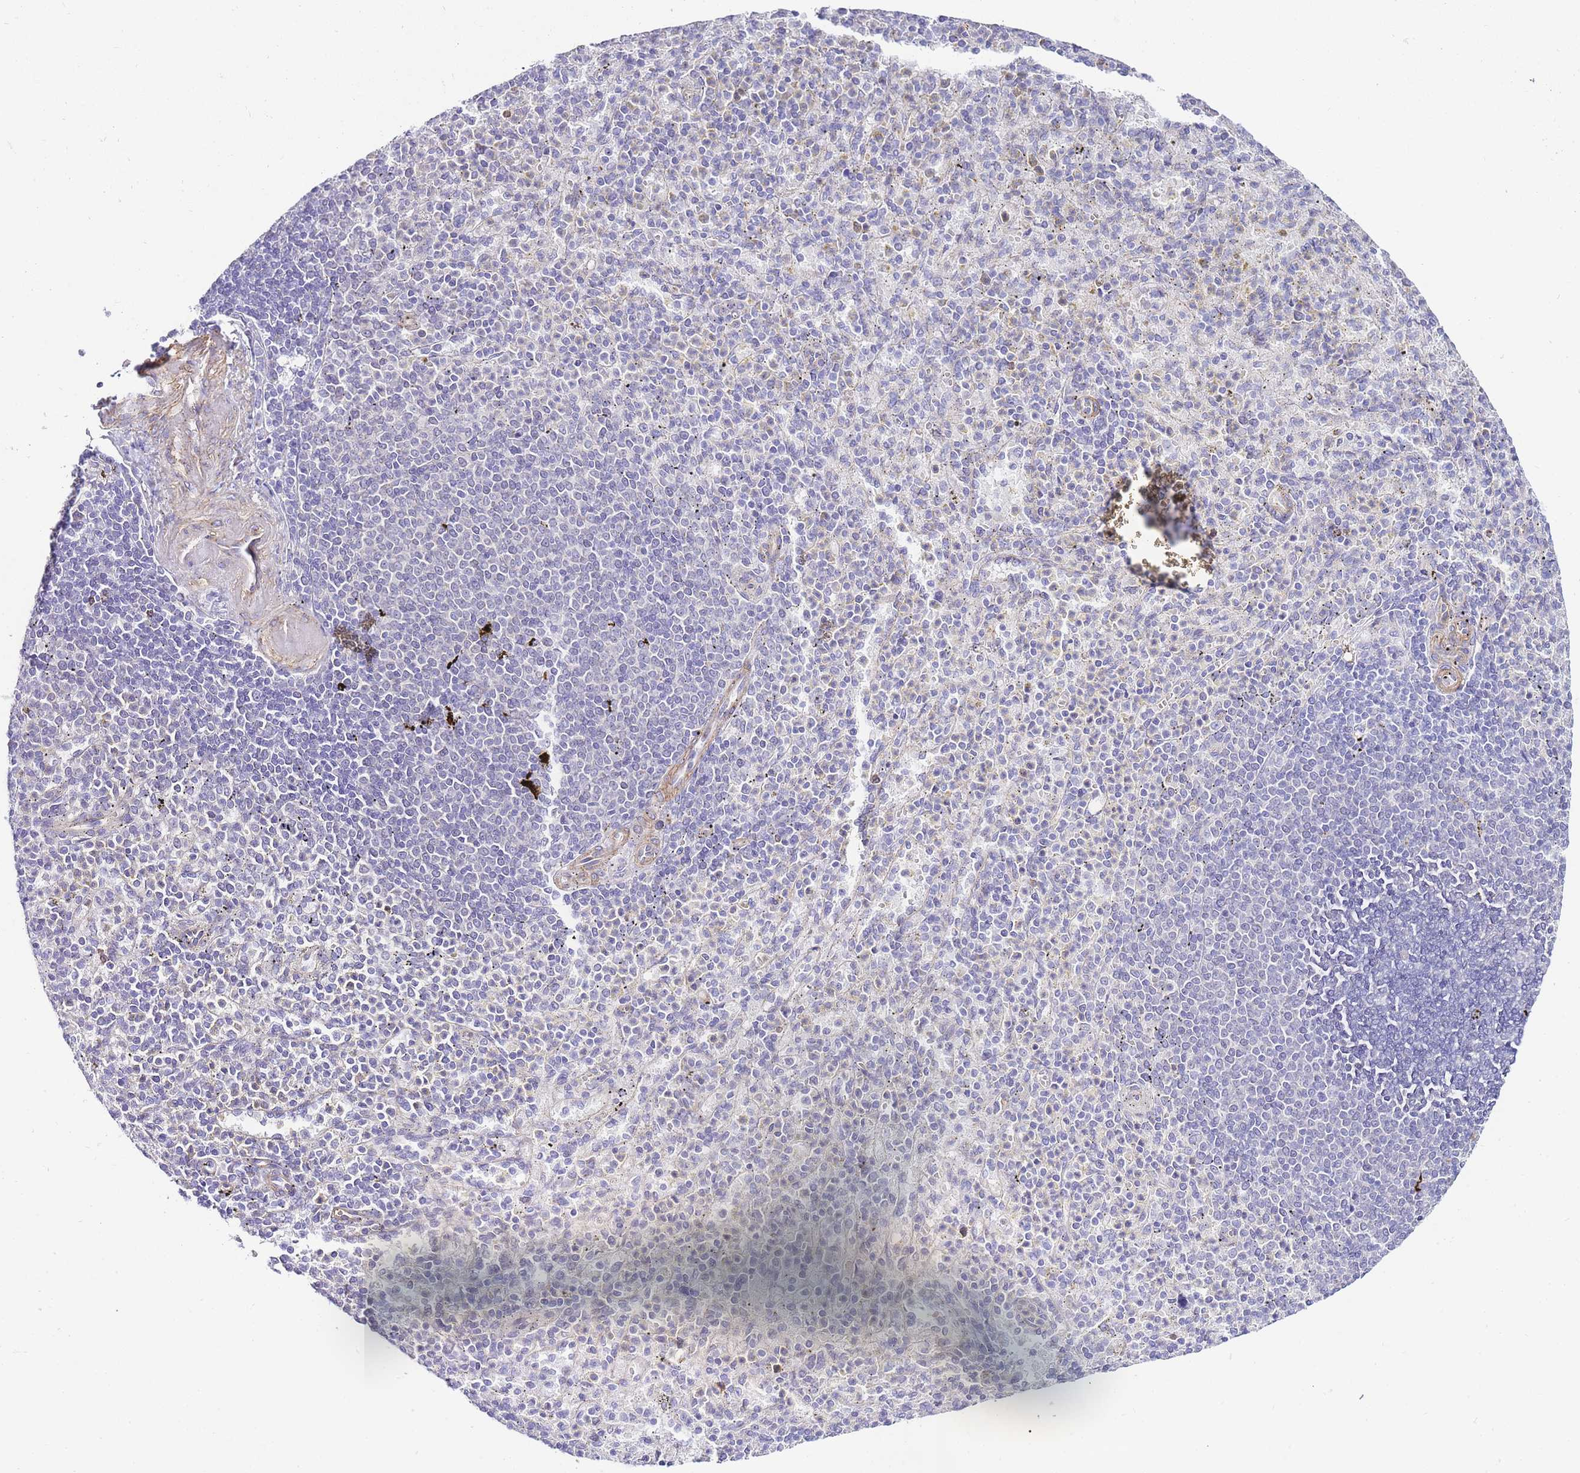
{"staining": {"intensity": "negative", "quantity": "none", "location": "none"}, "tissue": "spleen", "cell_type": "Cells in red pulp", "image_type": "normal", "snomed": [{"axis": "morphology", "description": "Normal tissue, NOS"}, {"axis": "topography", "description": "Spleen"}], "caption": "Immunohistochemistry of normal spleen demonstrates no staining in cells in red pulp. (DAB immunohistochemistry visualized using brightfield microscopy, high magnification).", "gene": "PDCD7", "patient": {"sex": "female", "age": 74}}